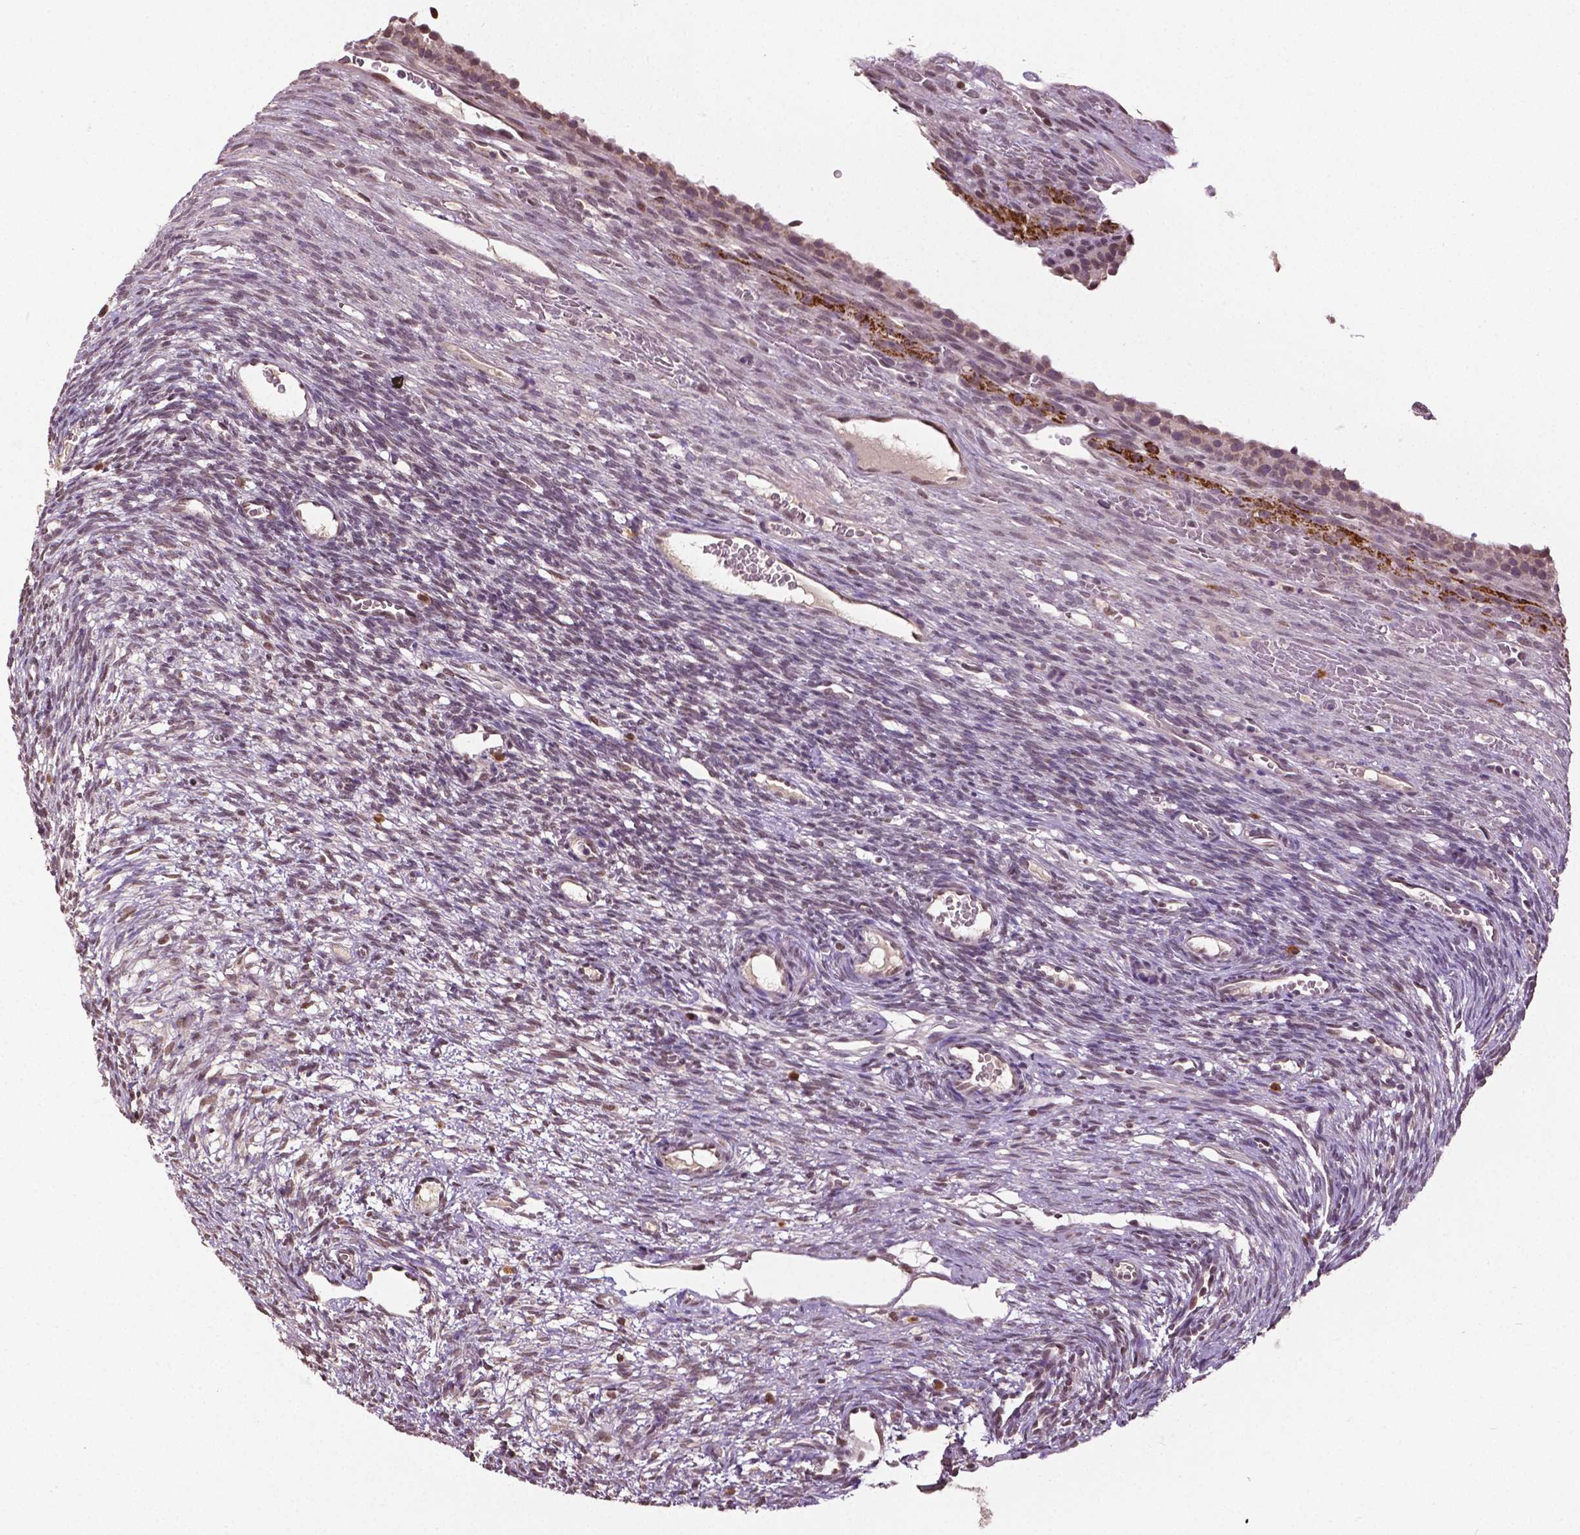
{"staining": {"intensity": "moderate", "quantity": ">75%", "location": "nuclear"}, "tissue": "ovary", "cell_type": "Follicle cells", "image_type": "normal", "snomed": [{"axis": "morphology", "description": "Normal tissue, NOS"}, {"axis": "topography", "description": "Ovary"}], "caption": "Immunohistochemical staining of normal ovary exhibits moderate nuclear protein staining in approximately >75% of follicle cells. (brown staining indicates protein expression, while blue staining denotes nuclei).", "gene": "DLX5", "patient": {"sex": "female", "age": 34}}